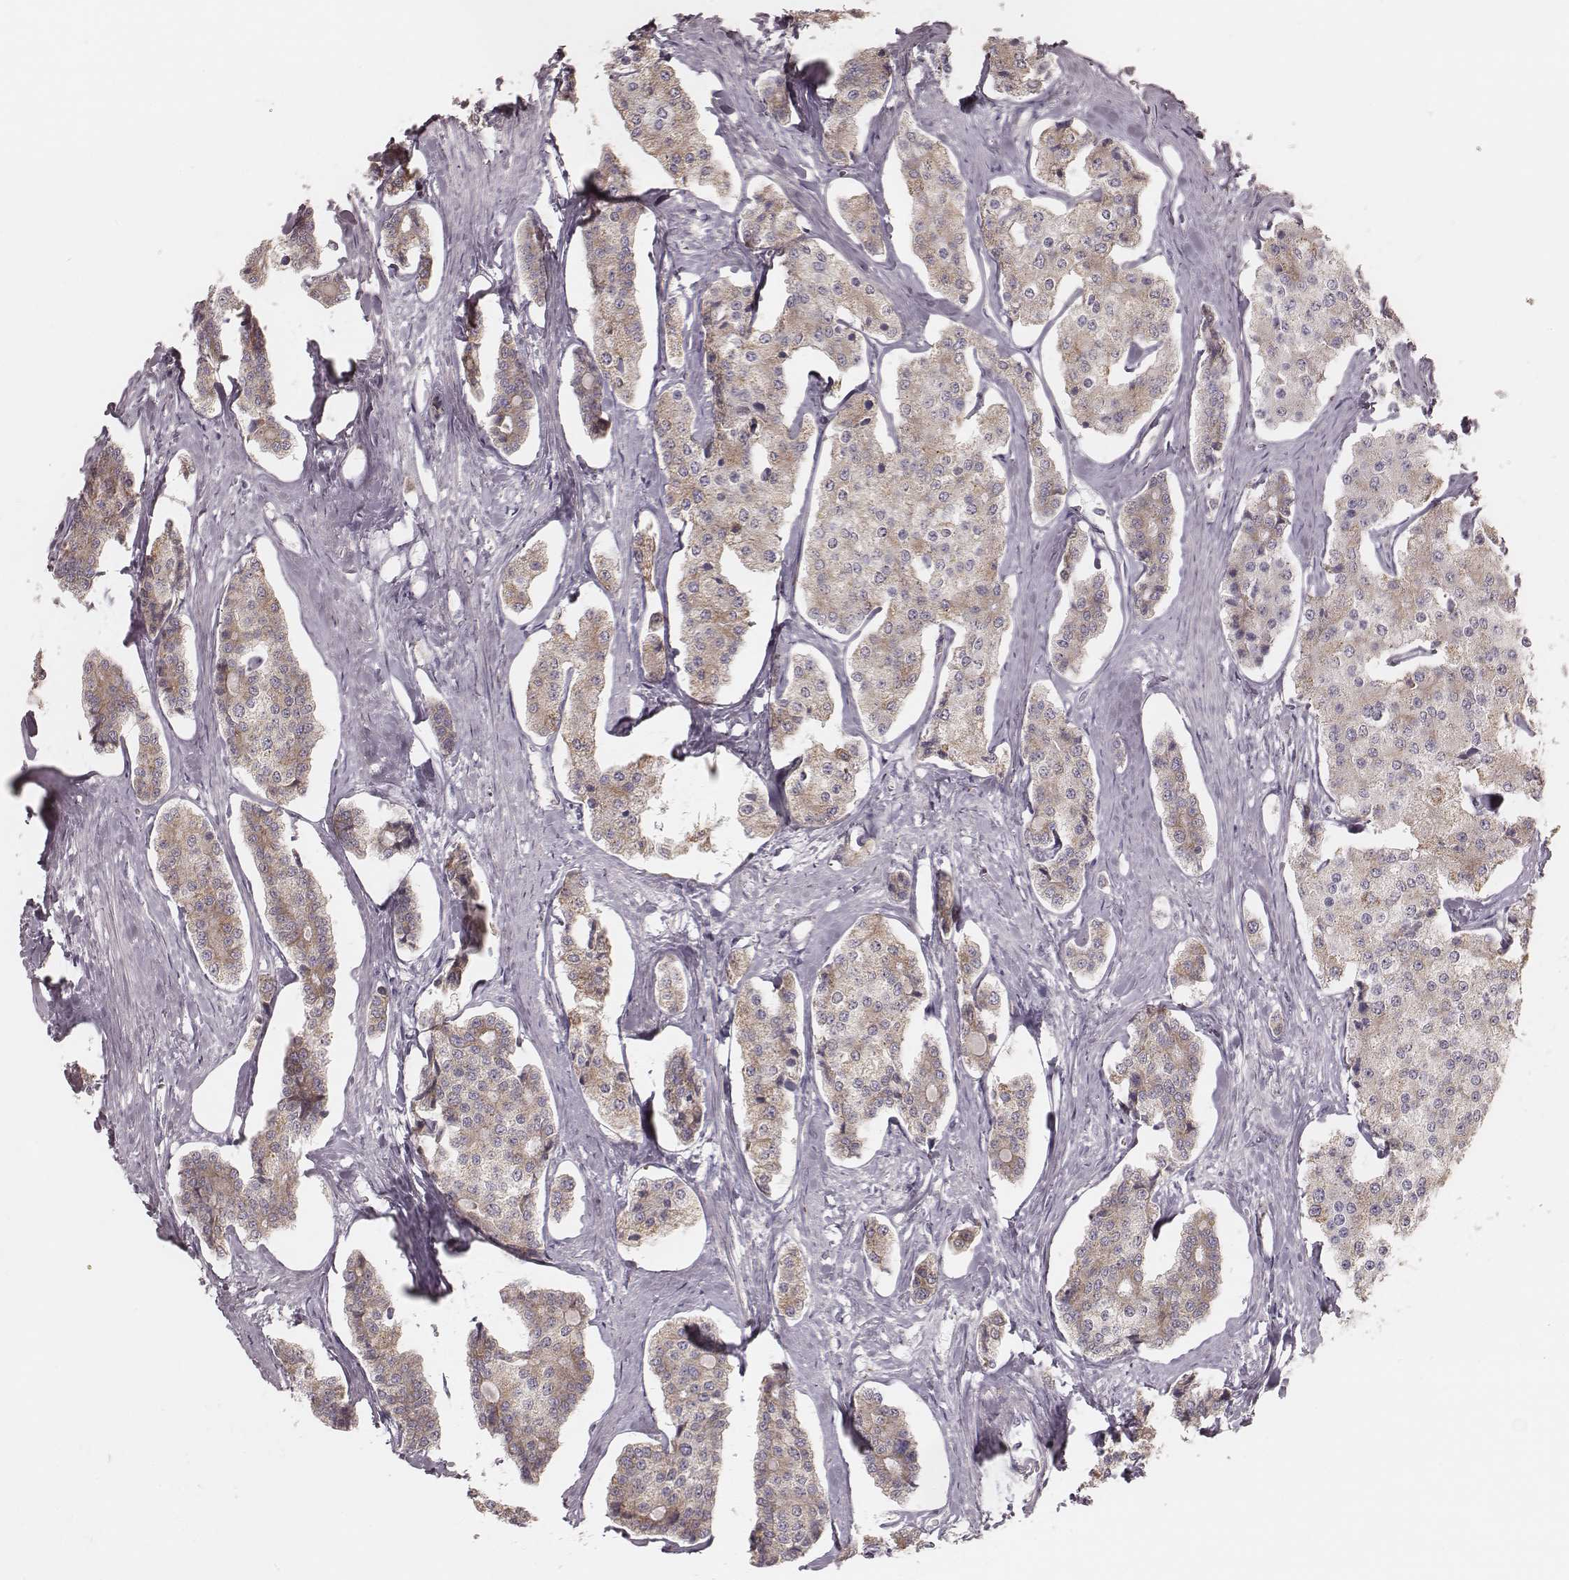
{"staining": {"intensity": "weak", "quantity": ">75%", "location": "cytoplasmic/membranous"}, "tissue": "carcinoid", "cell_type": "Tumor cells", "image_type": "cancer", "snomed": [{"axis": "morphology", "description": "Carcinoid, malignant, NOS"}, {"axis": "topography", "description": "Small intestine"}], "caption": "Immunohistochemistry (IHC) micrograph of carcinoid stained for a protein (brown), which displays low levels of weak cytoplasmic/membranous positivity in about >75% of tumor cells.", "gene": "KIF5C", "patient": {"sex": "female", "age": 65}}